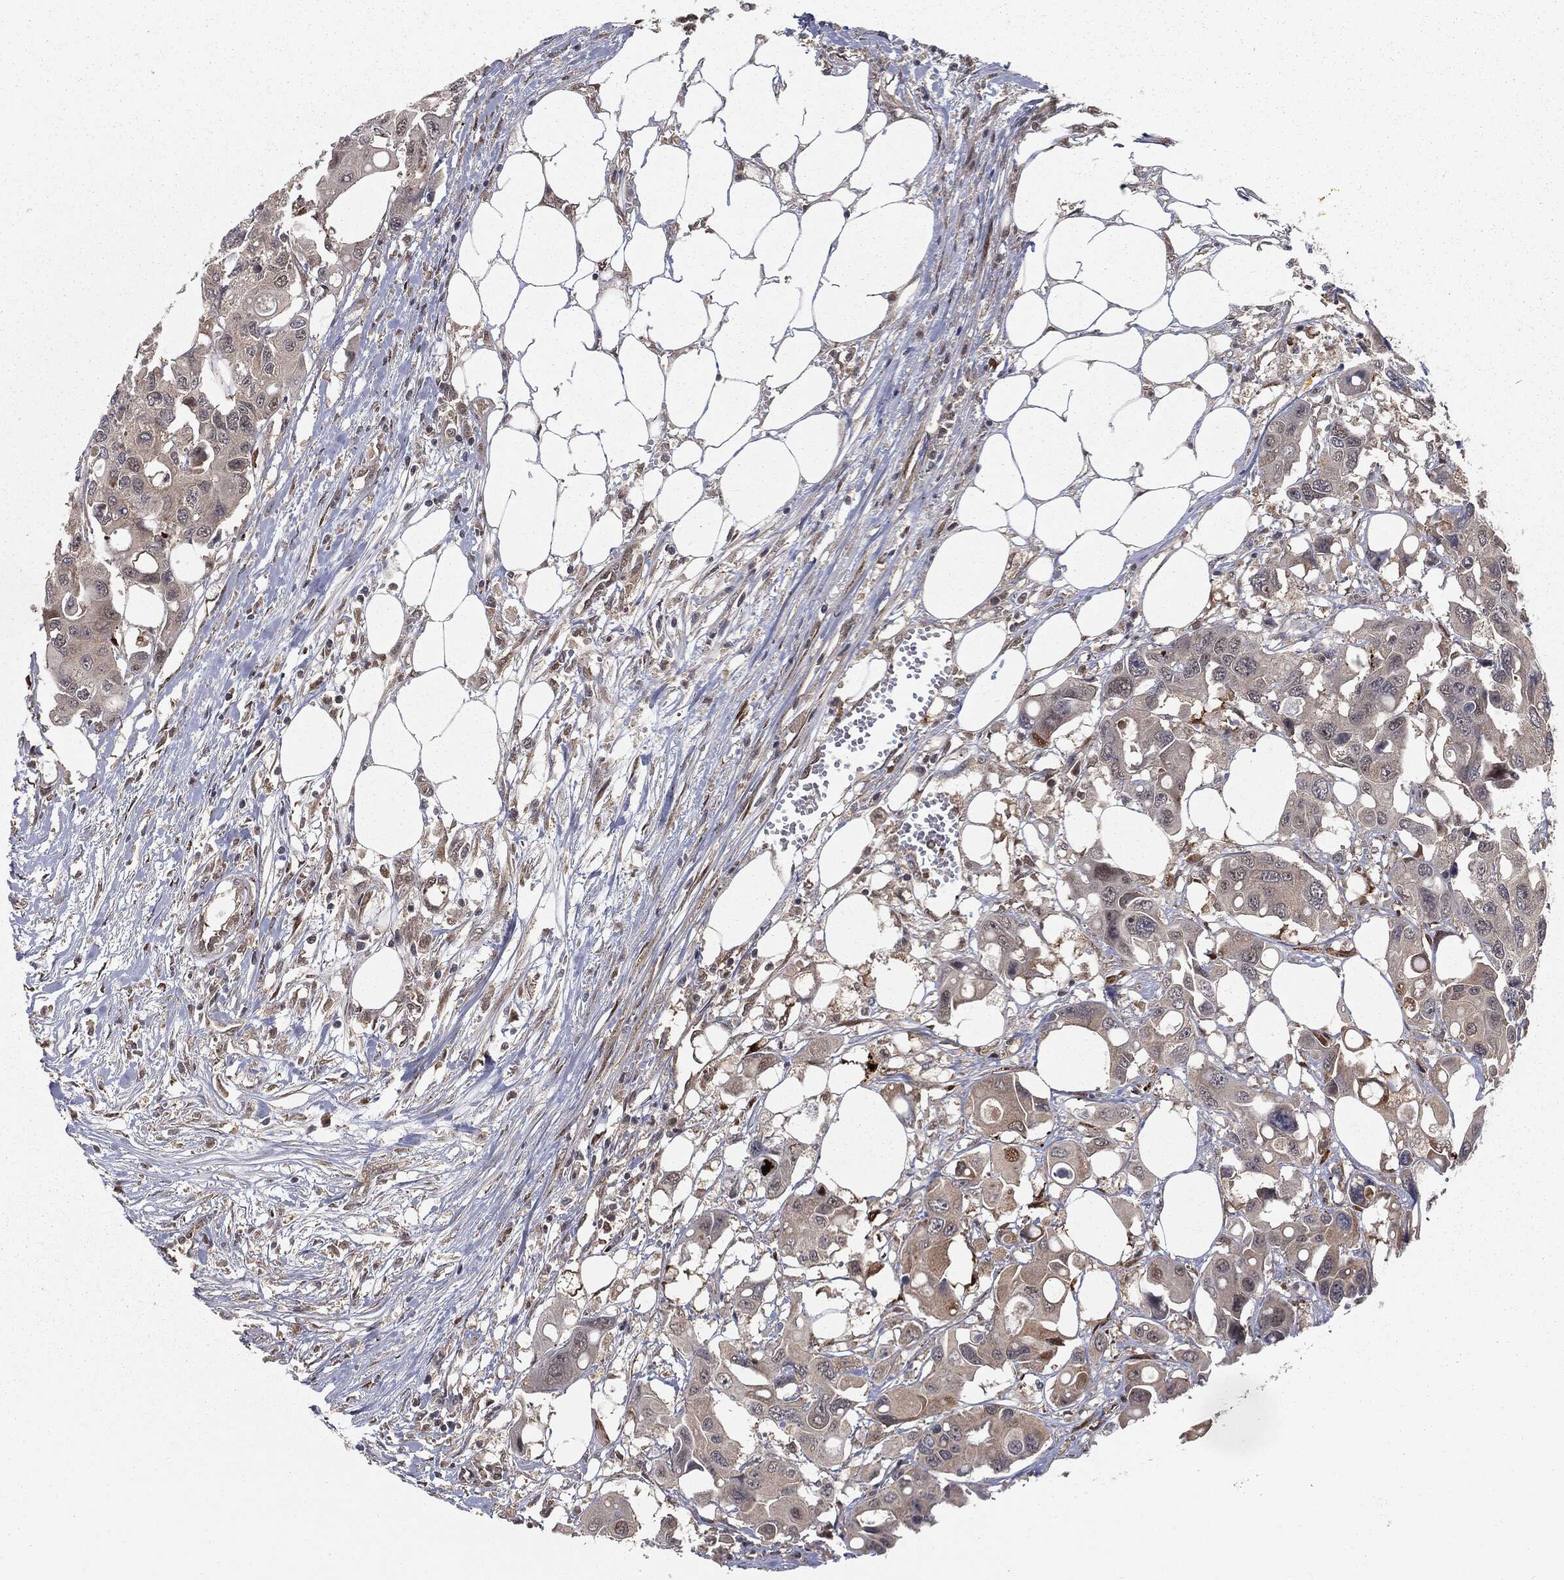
{"staining": {"intensity": "moderate", "quantity": "<25%", "location": "cytoplasmic/membranous,nuclear"}, "tissue": "colorectal cancer", "cell_type": "Tumor cells", "image_type": "cancer", "snomed": [{"axis": "morphology", "description": "Adenocarcinoma, NOS"}, {"axis": "topography", "description": "Colon"}], "caption": "Colorectal adenocarcinoma was stained to show a protein in brown. There is low levels of moderate cytoplasmic/membranous and nuclear positivity in approximately <25% of tumor cells.", "gene": "FBXO7", "patient": {"sex": "male", "age": 77}}